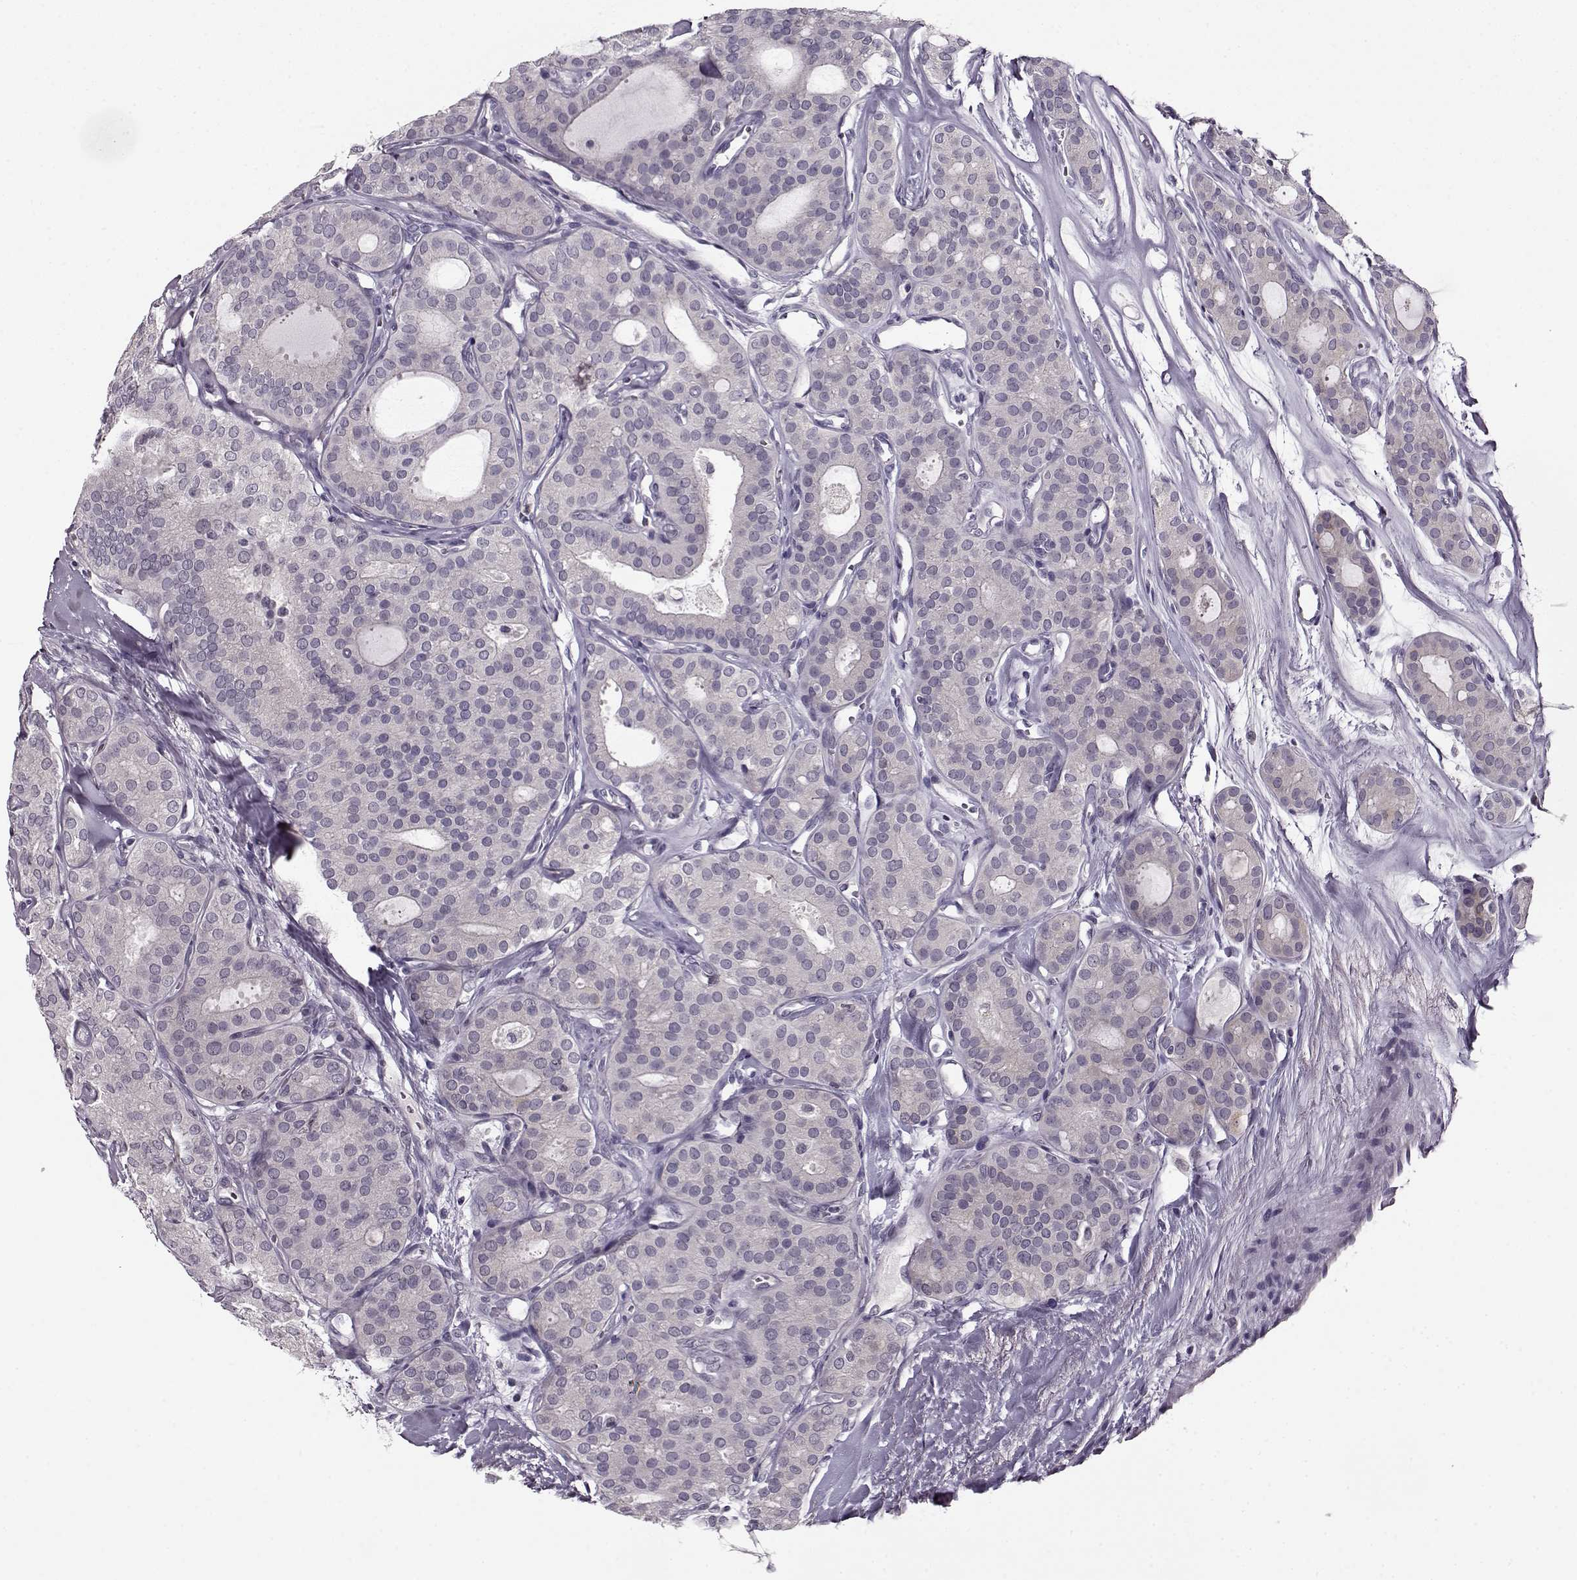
{"staining": {"intensity": "negative", "quantity": "none", "location": "none"}, "tissue": "thyroid cancer", "cell_type": "Tumor cells", "image_type": "cancer", "snomed": [{"axis": "morphology", "description": "Follicular adenoma carcinoma, NOS"}, {"axis": "topography", "description": "Thyroid gland"}], "caption": "Immunohistochemistry image of neoplastic tissue: human follicular adenoma carcinoma (thyroid) stained with DAB reveals no significant protein expression in tumor cells. (IHC, brightfield microscopy, high magnification).", "gene": "RP1L1", "patient": {"sex": "male", "age": 75}}